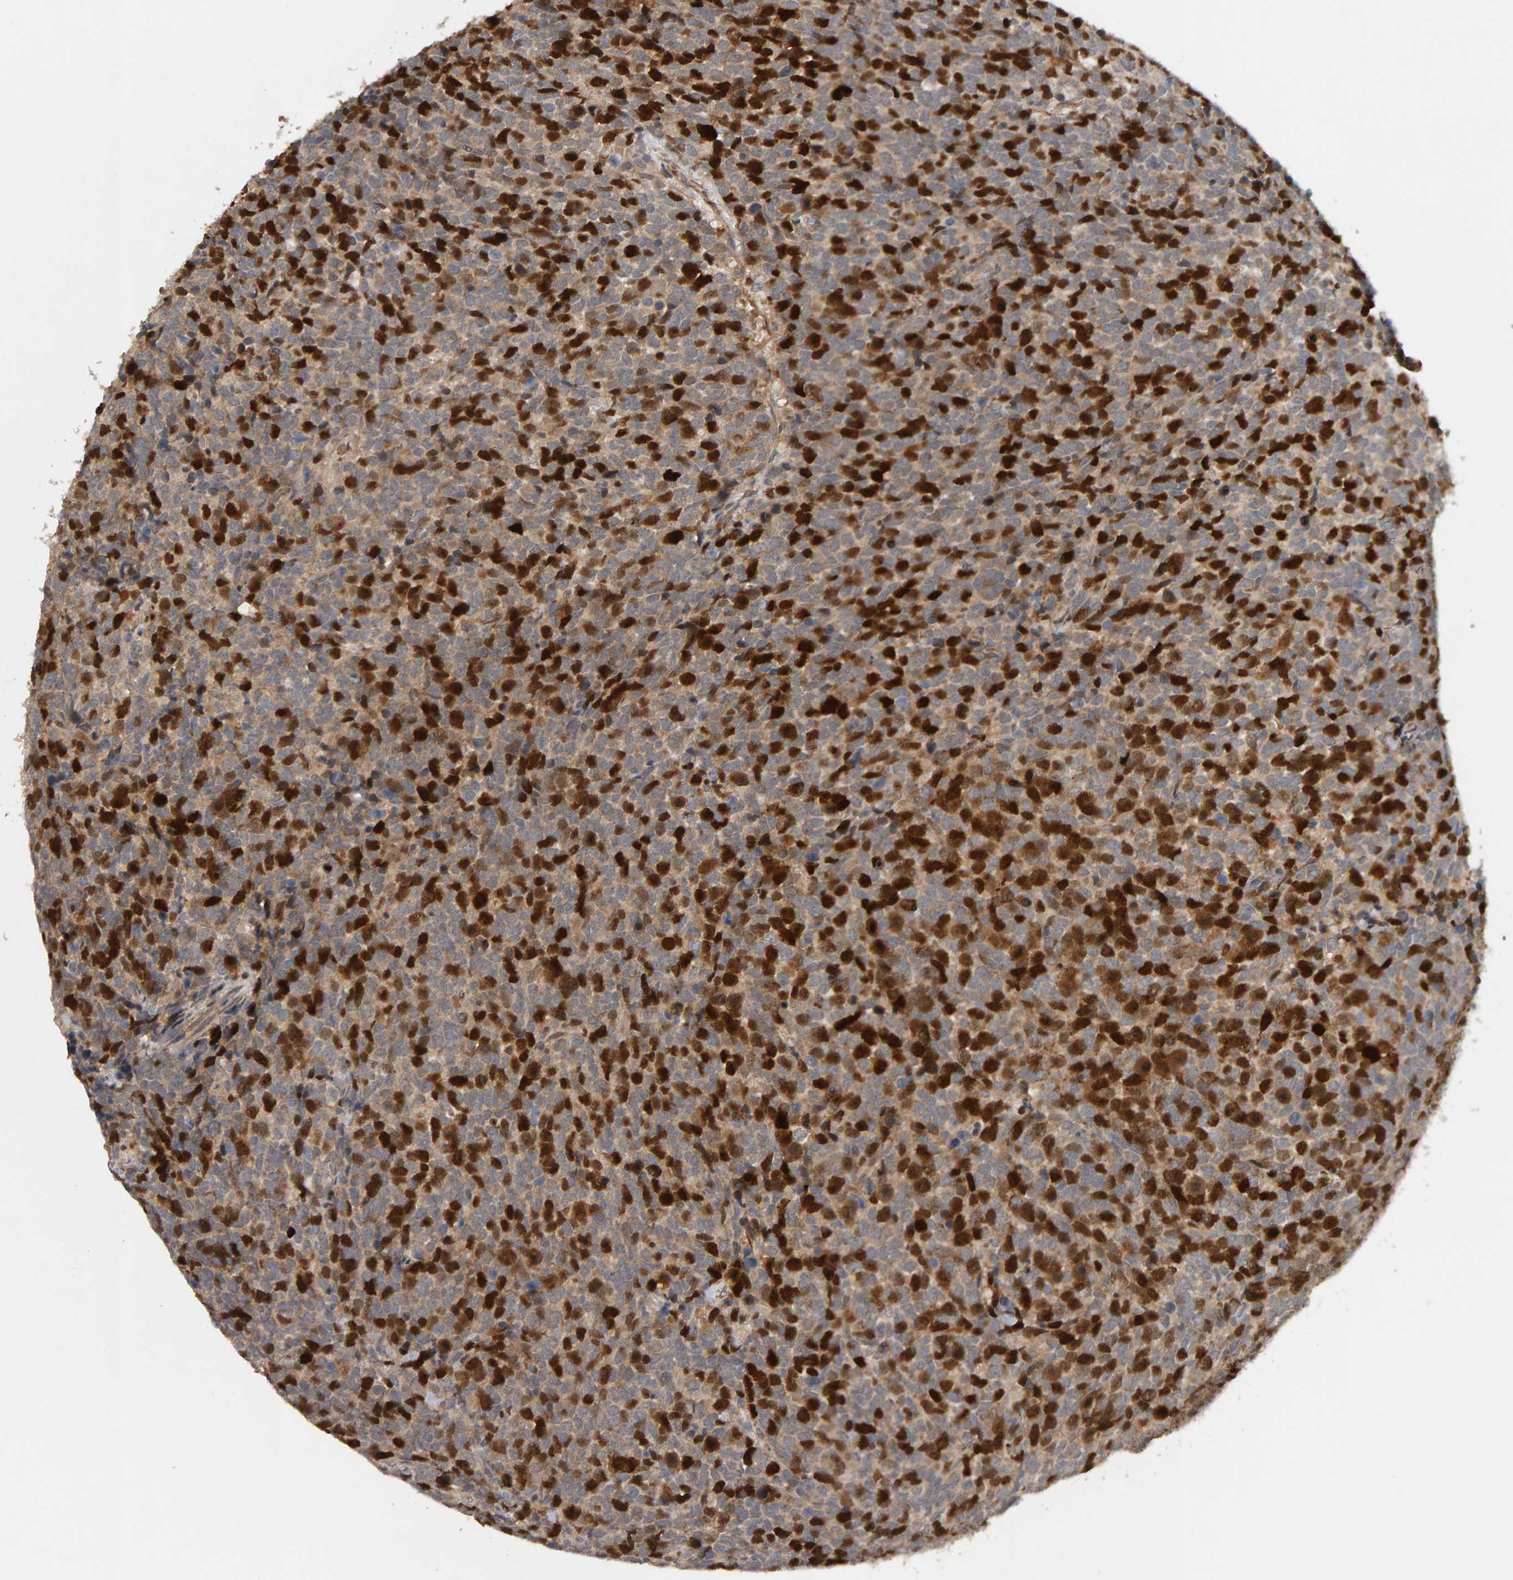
{"staining": {"intensity": "strong", "quantity": "25%-75%", "location": "cytoplasmic/membranous,nuclear"}, "tissue": "urothelial cancer", "cell_type": "Tumor cells", "image_type": "cancer", "snomed": [{"axis": "morphology", "description": "Urothelial carcinoma, High grade"}, {"axis": "topography", "description": "Urinary bladder"}], "caption": "Urothelial cancer stained with a brown dye reveals strong cytoplasmic/membranous and nuclear positive staining in approximately 25%-75% of tumor cells.", "gene": "CDCA5", "patient": {"sex": "female", "age": 82}}